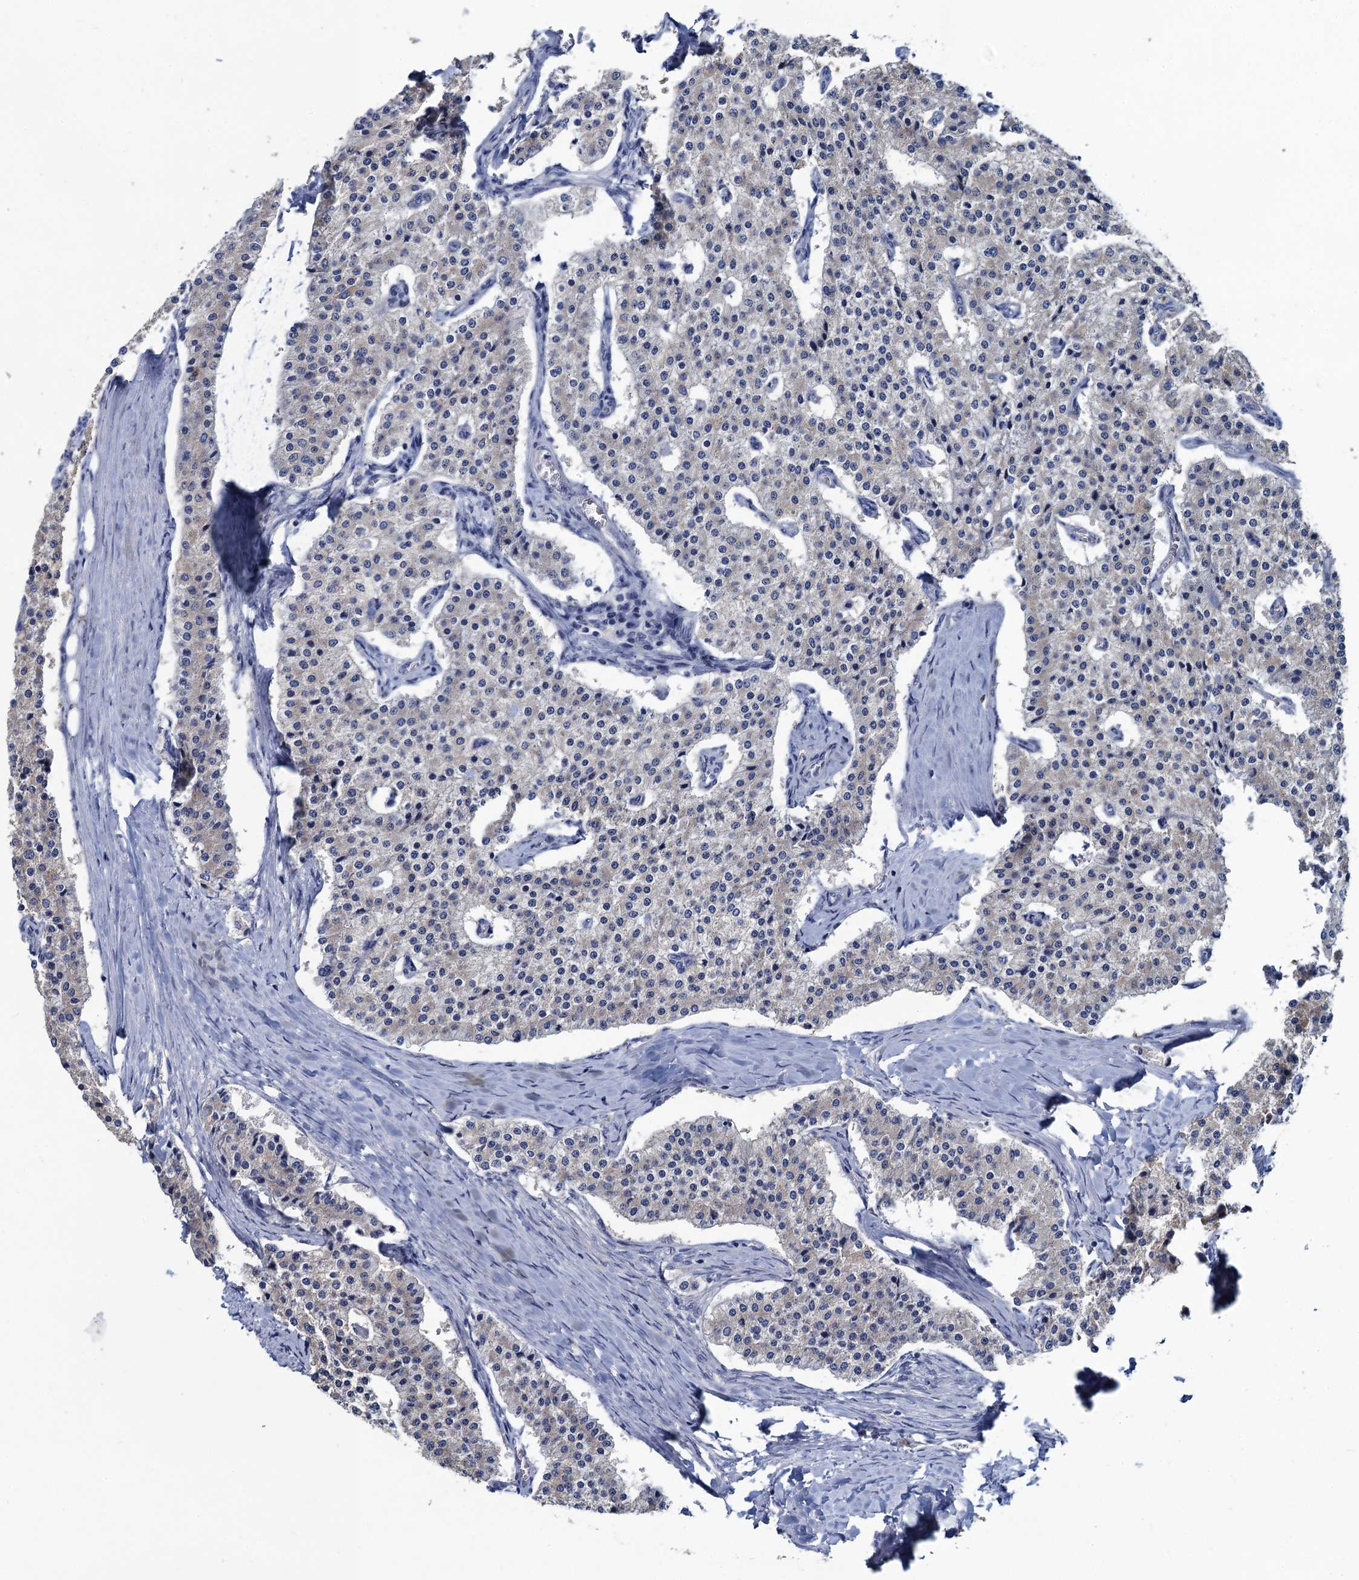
{"staining": {"intensity": "negative", "quantity": "none", "location": "none"}, "tissue": "carcinoid", "cell_type": "Tumor cells", "image_type": "cancer", "snomed": [{"axis": "morphology", "description": "Carcinoid, malignant, NOS"}, {"axis": "topography", "description": "Colon"}], "caption": "Tumor cells are negative for protein expression in human carcinoid (malignant).", "gene": "ATOSA", "patient": {"sex": "female", "age": 52}}